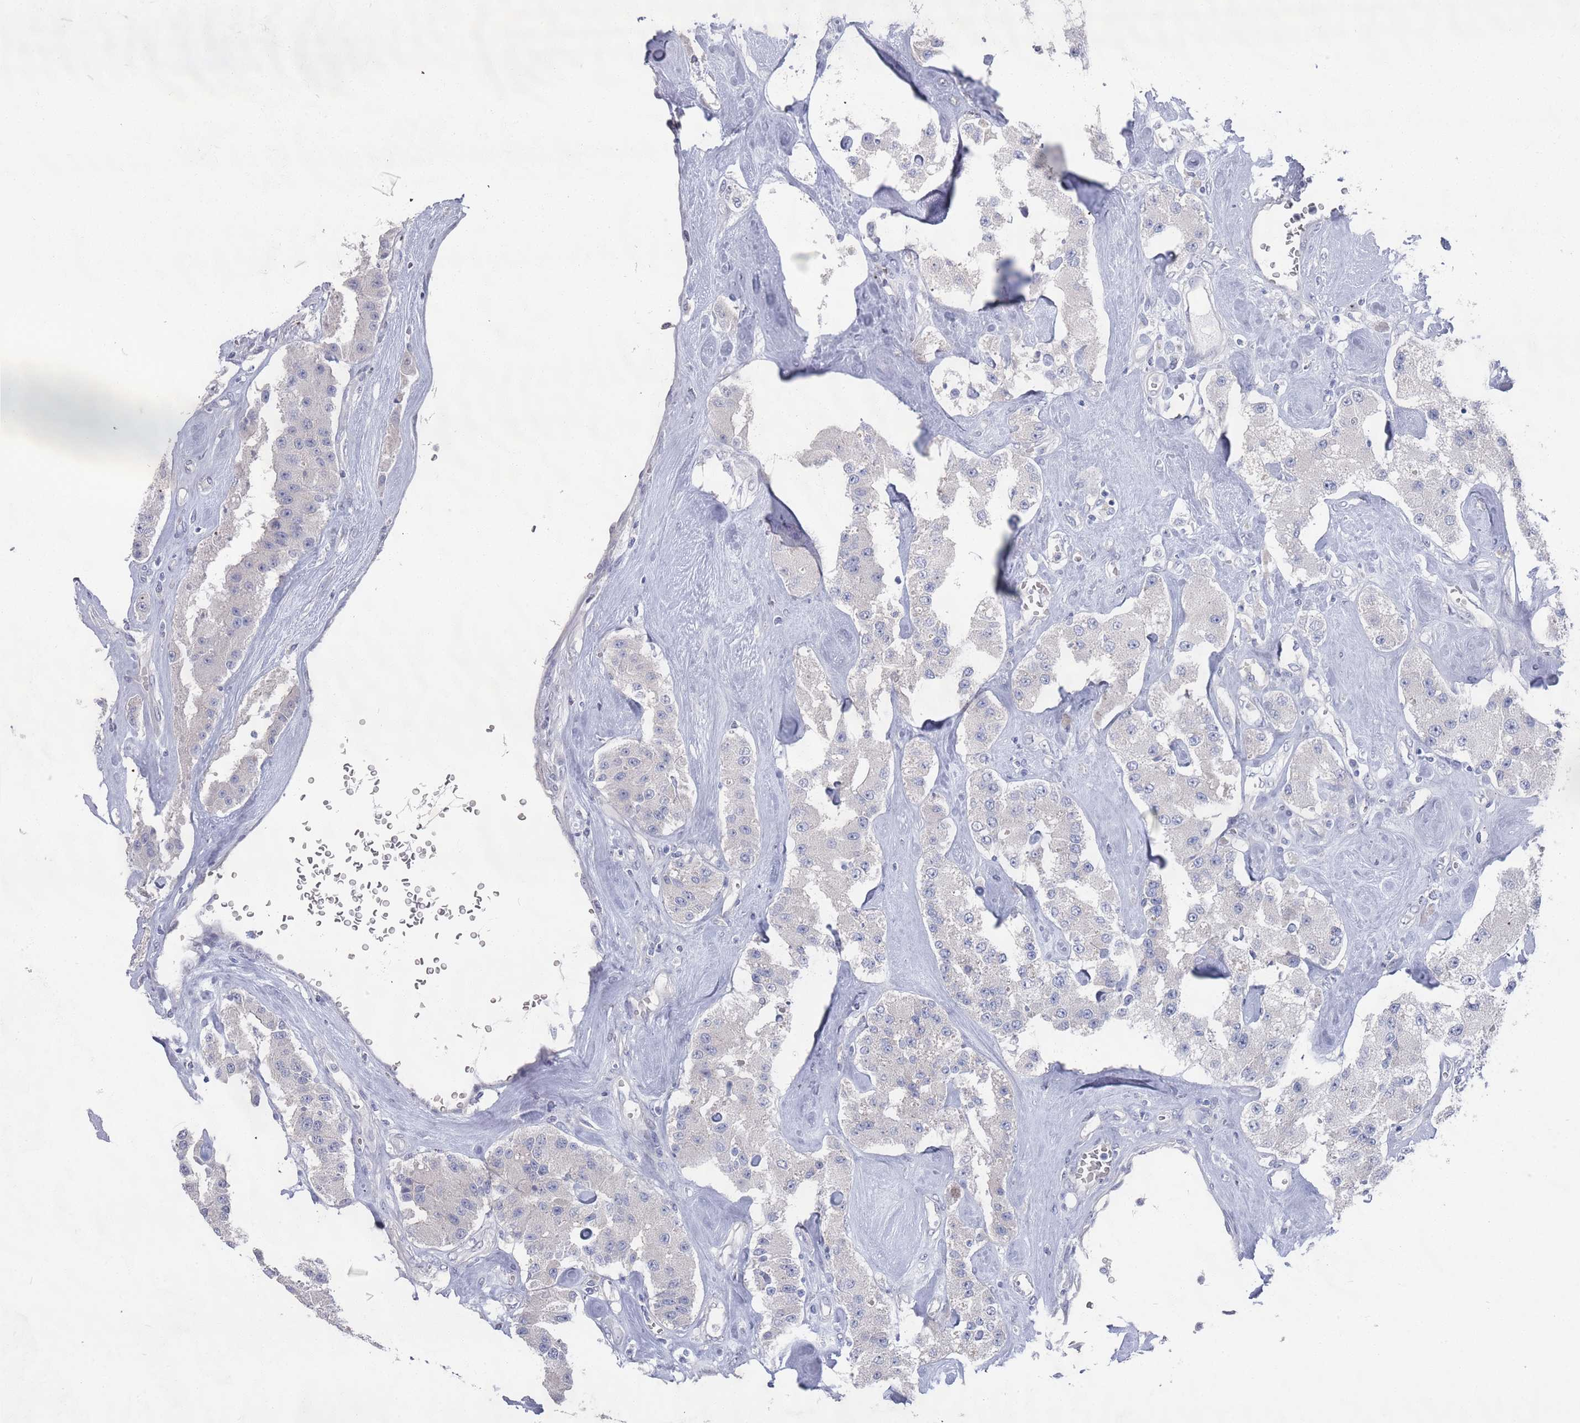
{"staining": {"intensity": "negative", "quantity": "none", "location": "none"}, "tissue": "carcinoid", "cell_type": "Tumor cells", "image_type": "cancer", "snomed": [{"axis": "morphology", "description": "Carcinoid, malignant, NOS"}, {"axis": "topography", "description": "Pancreas"}], "caption": "The IHC histopathology image has no significant staining in tumor cells of carcinoid tissue.", "gene": "PROM2", "patient": {"sex": "male", "age": 41}}